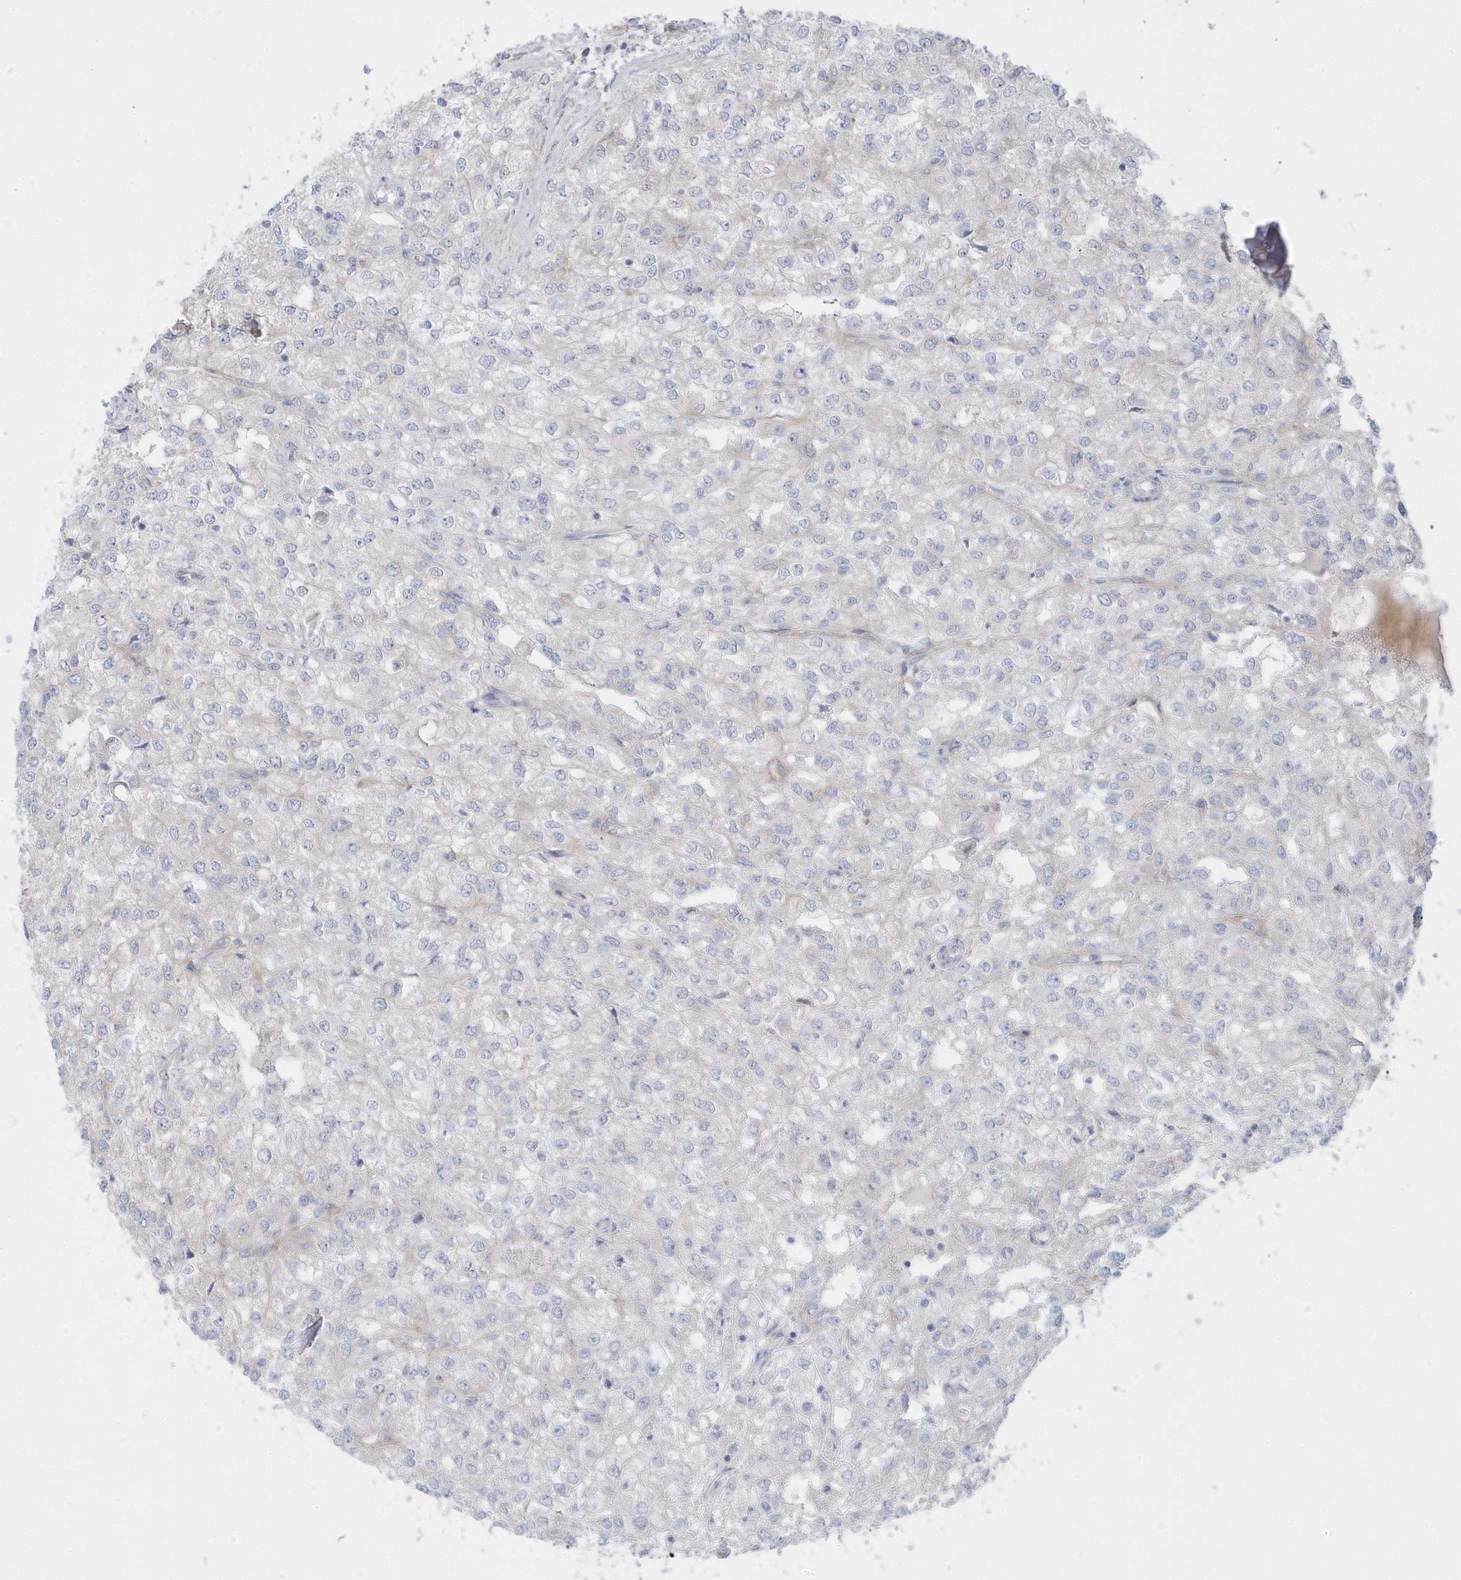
{"staining": {"intensity": "negative", "quantity": "none", "location": "none"}, "tissue": "renal cancer", "cell_type": "Tumor cells", "image_type": "cancer", "snomed": [{"axis": "morphology", "description": "Adenocarcinoma, NOS"}, {"axis": "topography", "description": "Kidney"}], "caption": "IHC histopathology image of renal cancer (adenocarcinoma) stained for a protein (brown), which displays no staining in tumor cells. (Stains: DAB (3,3'-diaminobenzidine) immunohistochemistry (IHC) with hematoxylin counter stain, Microscopy: brightfield microscopy at high magnification).", "gene": "ANAPC1", "patient": {"sex": "female", "age": 54}}